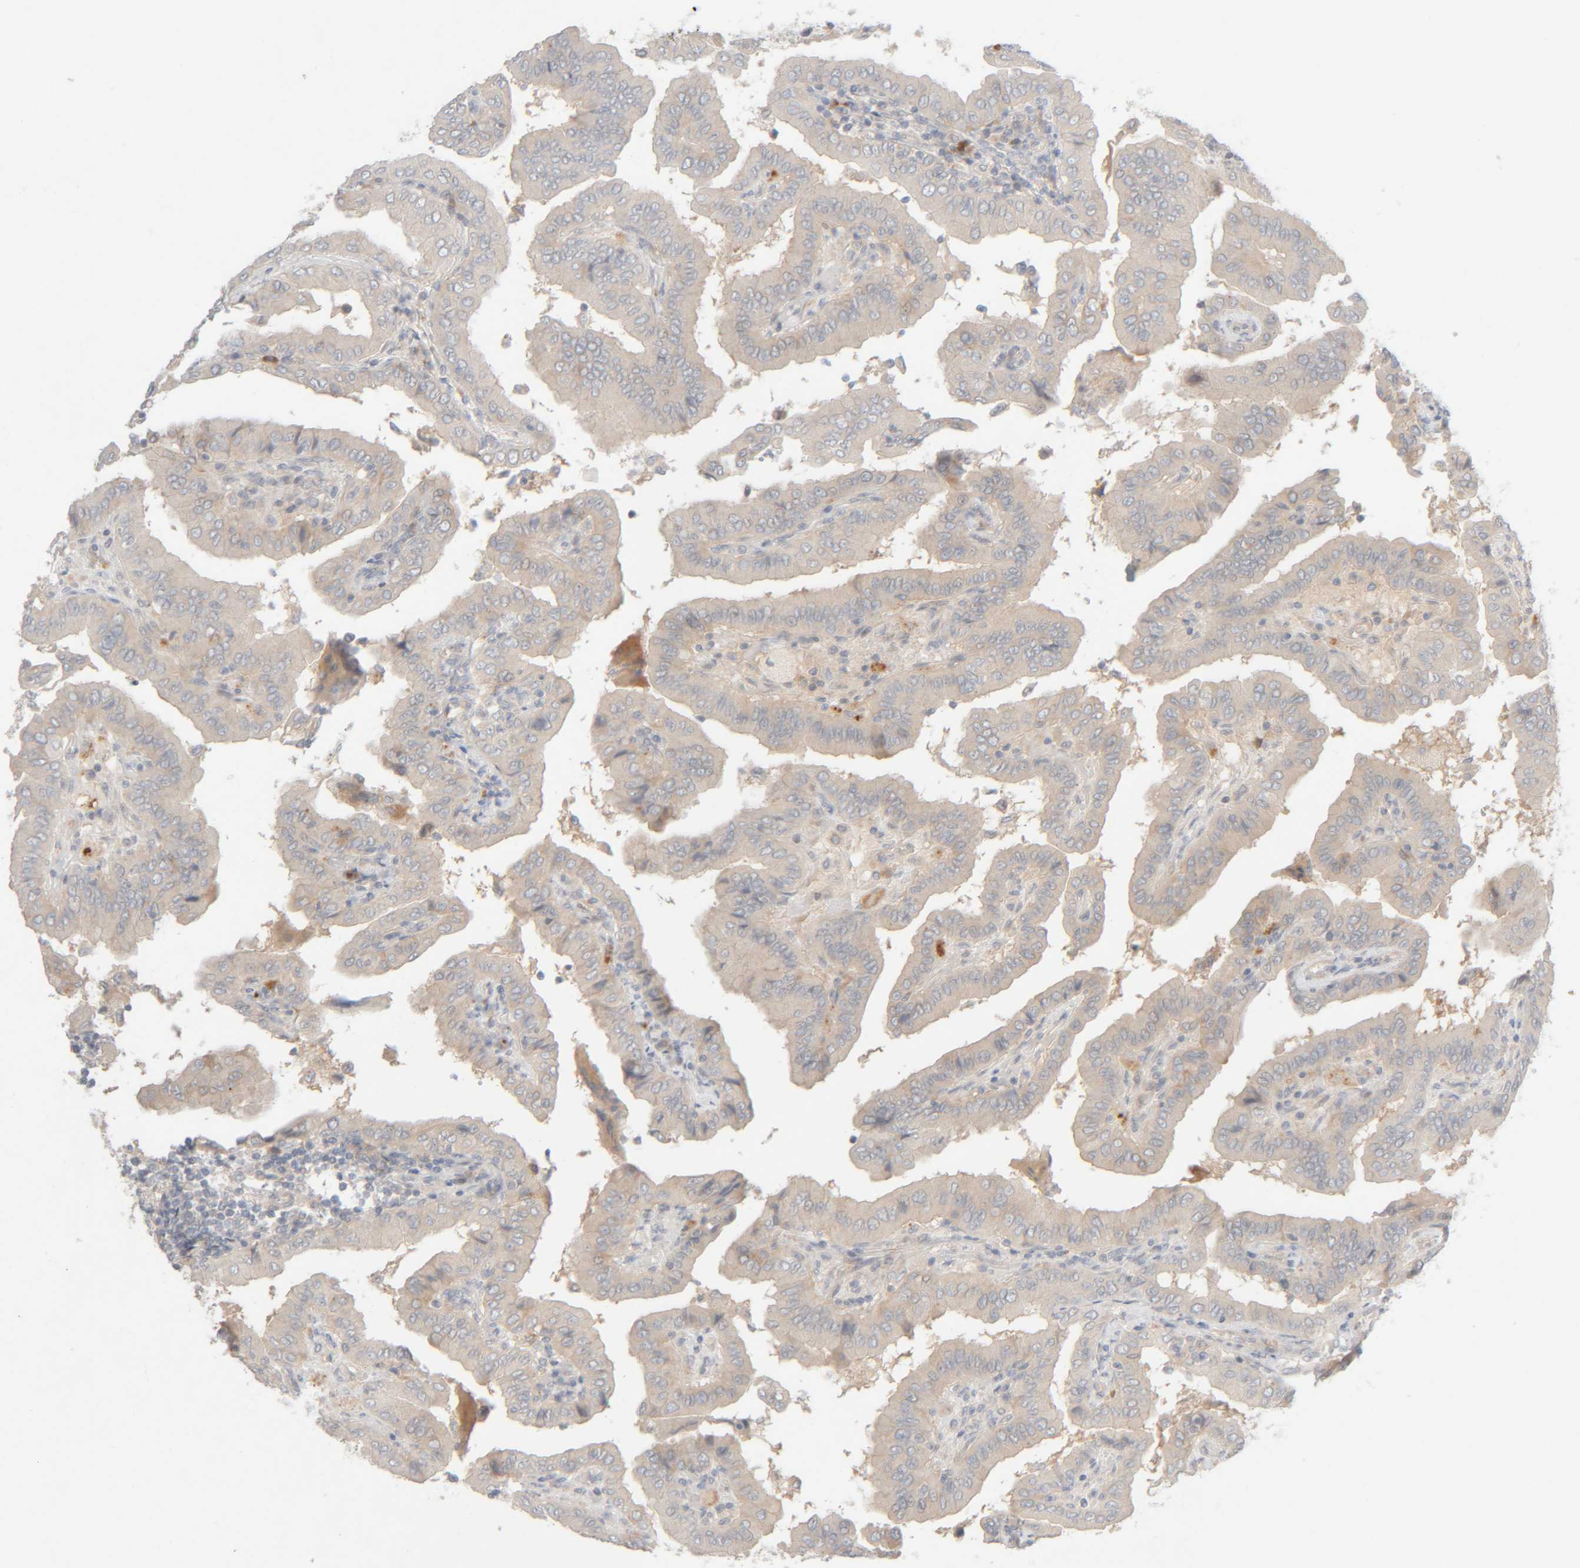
{"staining": {"intensity": "negative", "quantity": "none", "location": "none"}, "tissue": "thyroid cancer", "cell_type": "Tumor cells", "image_type": "cancer", "snomed": [{"axis": "morphology", "description": "Papillary adenocarcinoma, NOS"}, {"axis": "topography", "description": "Thyroid gland"}], "caption": "Tumor cells are negative for brown protein staining in thyroid cancer. (IHC, brightfield microscopy, high magnification).", "gene": "CHKA", "patient": {"sex": "male", "age": 33}}